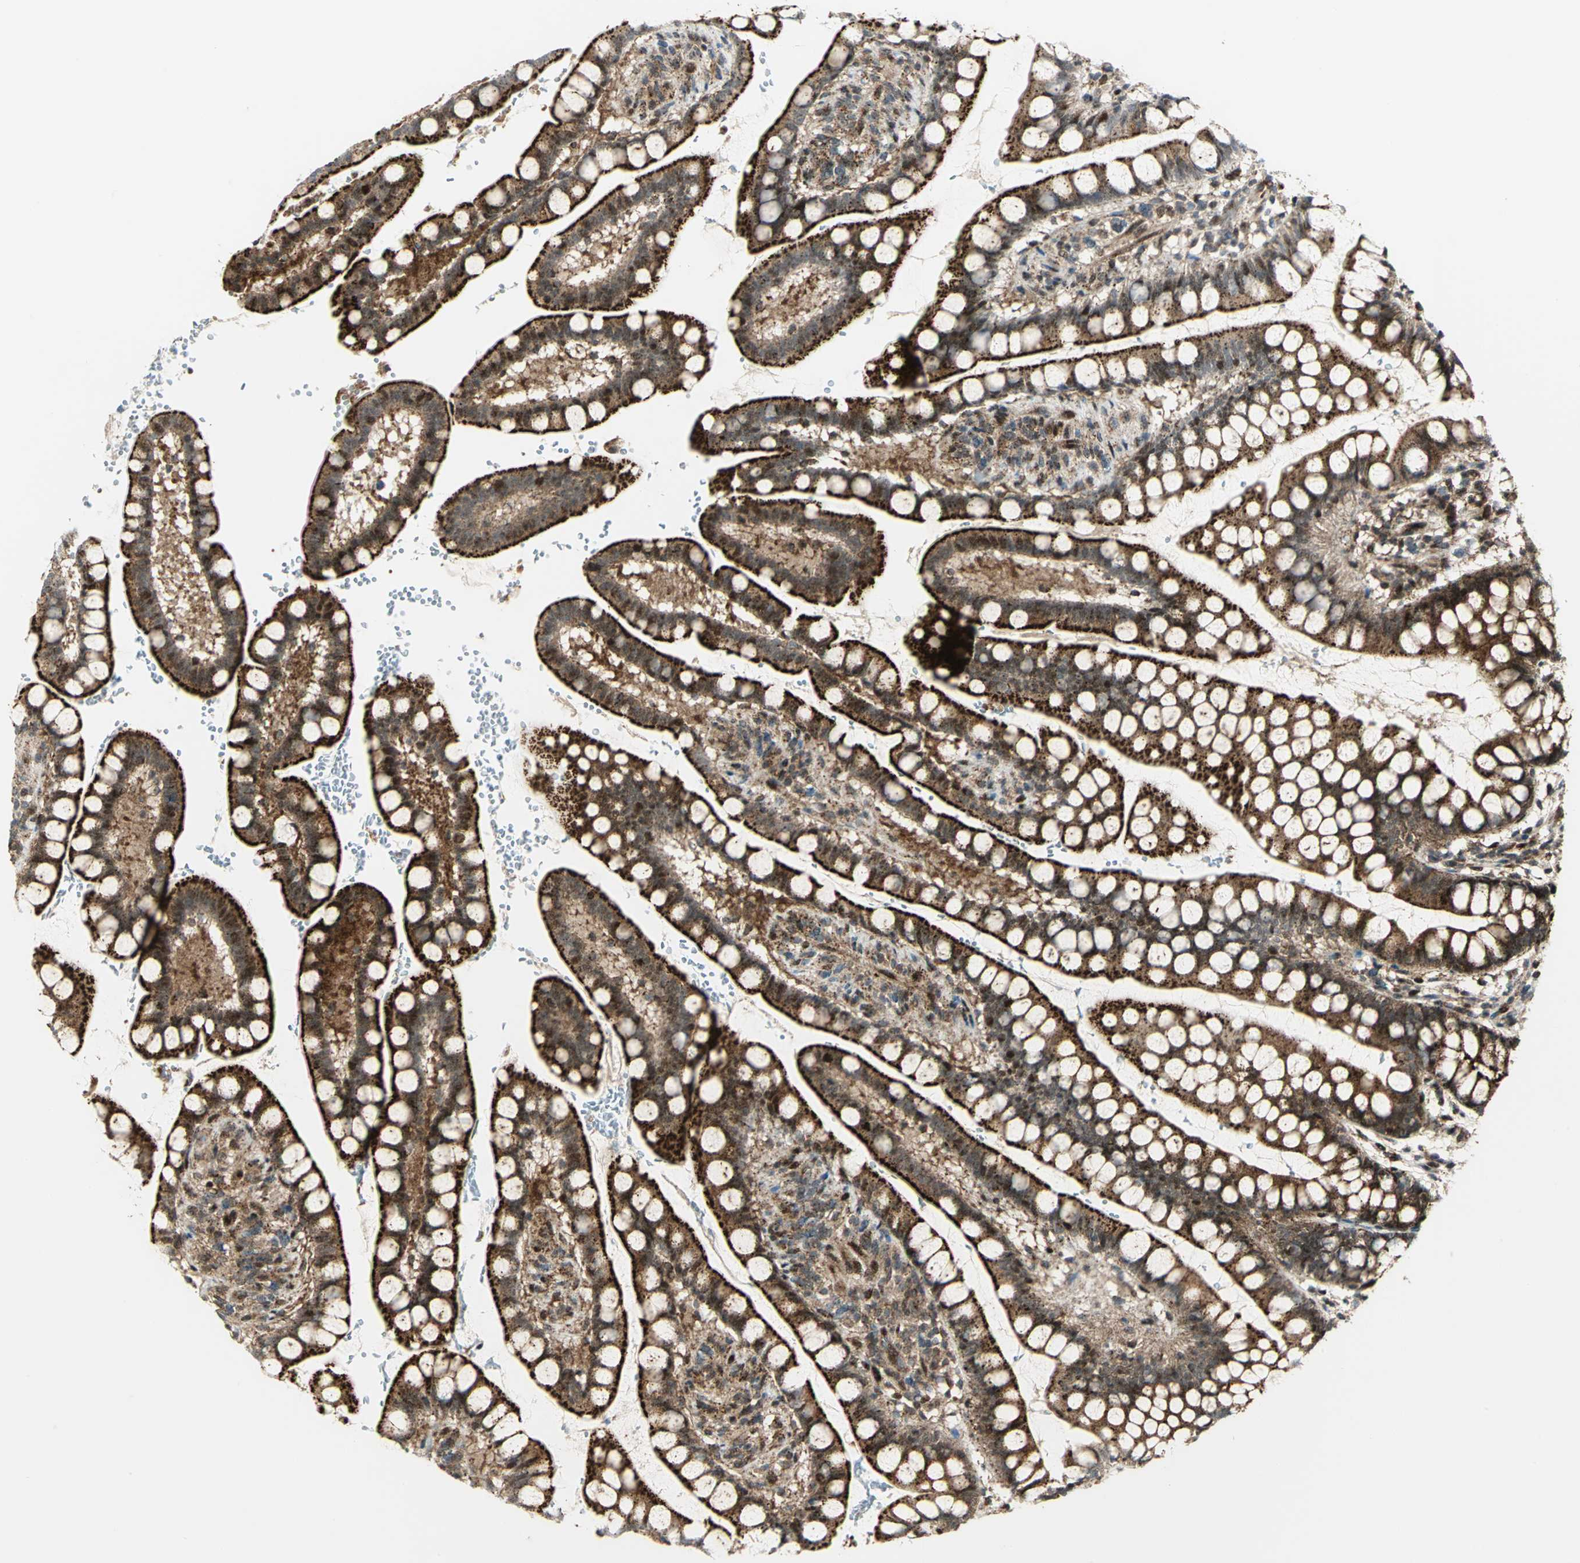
{"staining": {"intensity": "strong", "quantity": ">75%", "location": "cytoplasmic/membranous"}, "tissue": "small intestine", "cell_type": "Glandular cells", "image_type": "normal", "snomed": [{"axis": "morphology", "description": "Normal tissue, NOS"}, {"axis": "topography", "description": "Small intestine"}], "caption": "High-magnification brightfield microscopy of normal small intestine stained with DAB (3,3'-diaminobenzidine) (brown) and counterstained with hematoxylin (blue). glandular cells exhibit strong cytoplasmic/membranous staining is present in approximately>75% of cells. The protein is stained brown, and the nuclei are stained in blue (DAB IHC with brightfield microscopy, high magnification).", "gene": "ATP6V1A", "patient": {"sex": "female", "age": 58}}